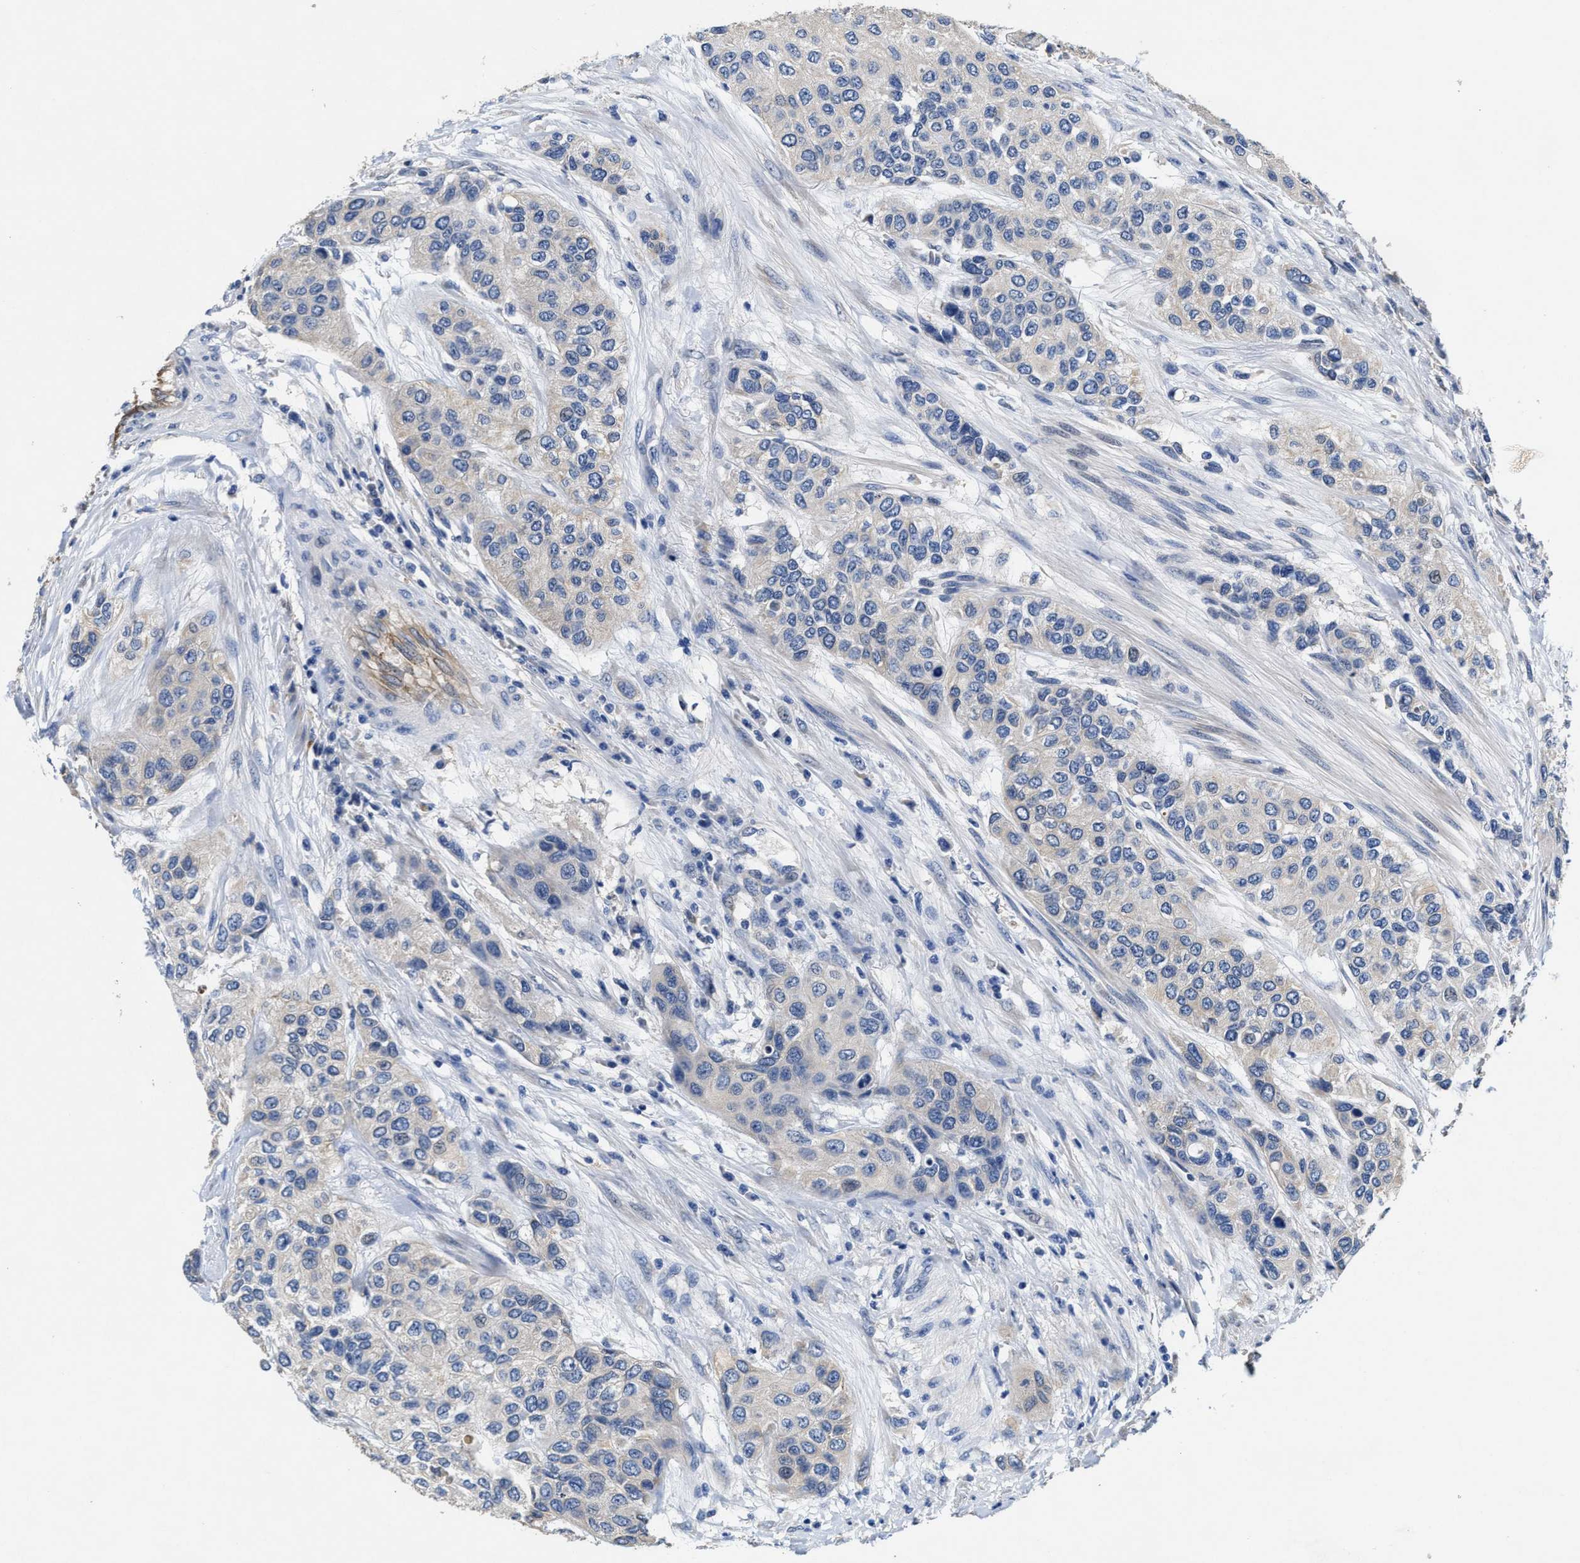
{"staining": {"intensity": "negative", "quantity": "none", "location": "none"}, "tissue": "urothelial cancer", "cell_type": "Tumor cells", "image_type": "cancer", "snomed": [{"axis": "morphology", "description": "Urothelial carcinoma, High grade"}, {"axis": "topography", "description": "Urinary bladder"}], "caption": "Photomicrograph shows no significant protein expression in tumor cells of urothelial carcinoma (high-grade).", "gene": "PEG10", "patient": {"sex": "female", "age": 56}}